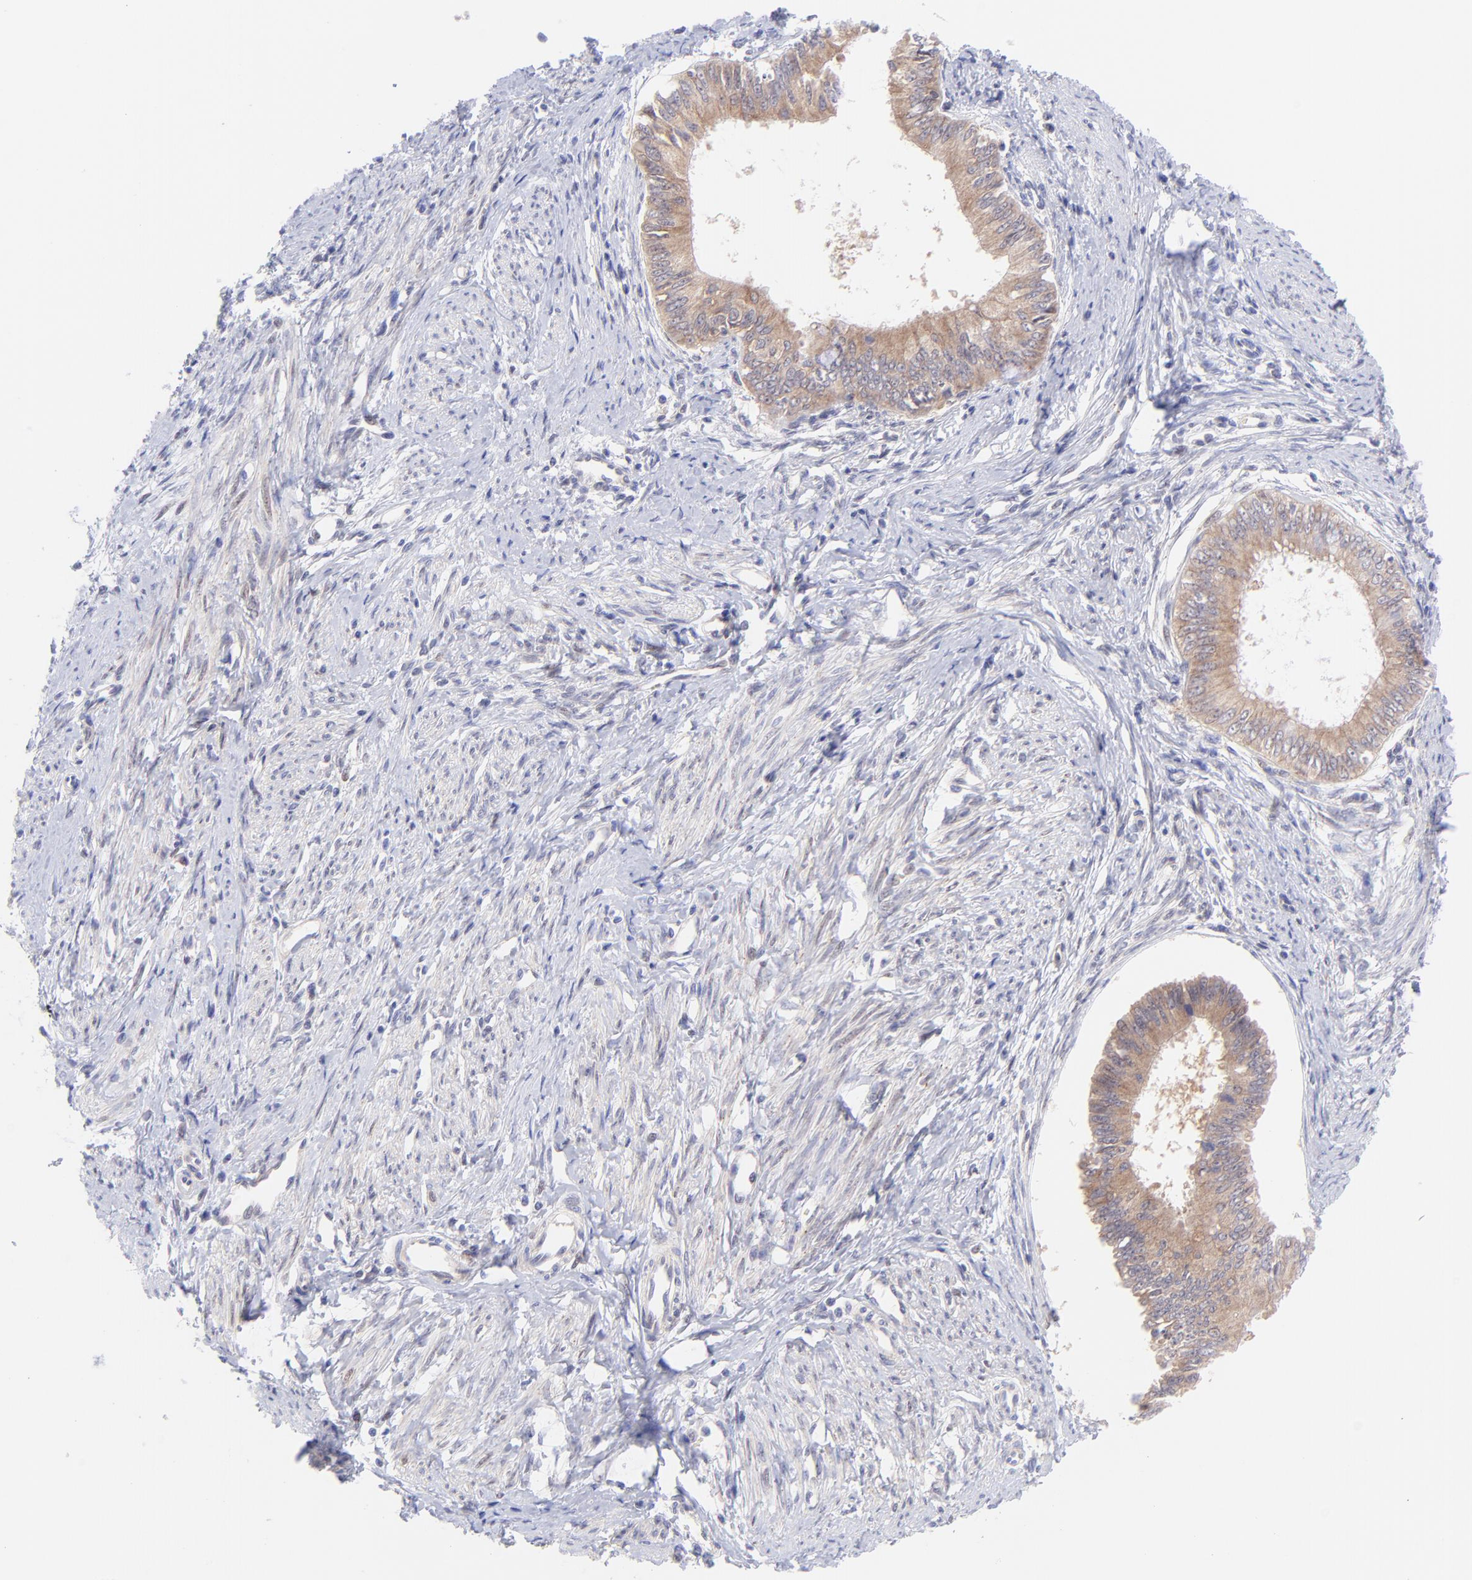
{"staining": {"intensity": "weak", "quantity": ">75%", "location": "cytoplasmic/membranous"}, "tissue": "endometrial cancer", "cell_type": "Tumor cells", "image_type": "cancer", "snomed": [{"axis": "morphology", "description": "Adenocarcinoma, NOS"}, {"axis": "topography", "description": "Endometrium"}], "caption": "The image exhibits immunohistochemical staining of endometrial cancer. There is weak cytoplasmic/membranous expression is present in approximately >75% of tumor cells. The staining was performed using DAB, with brown indicating positive protein expression. Nuclei are stained blue with hematoxylin.", "gene": "PBDC1", "patient": {"sex": "female", "age": 76}}